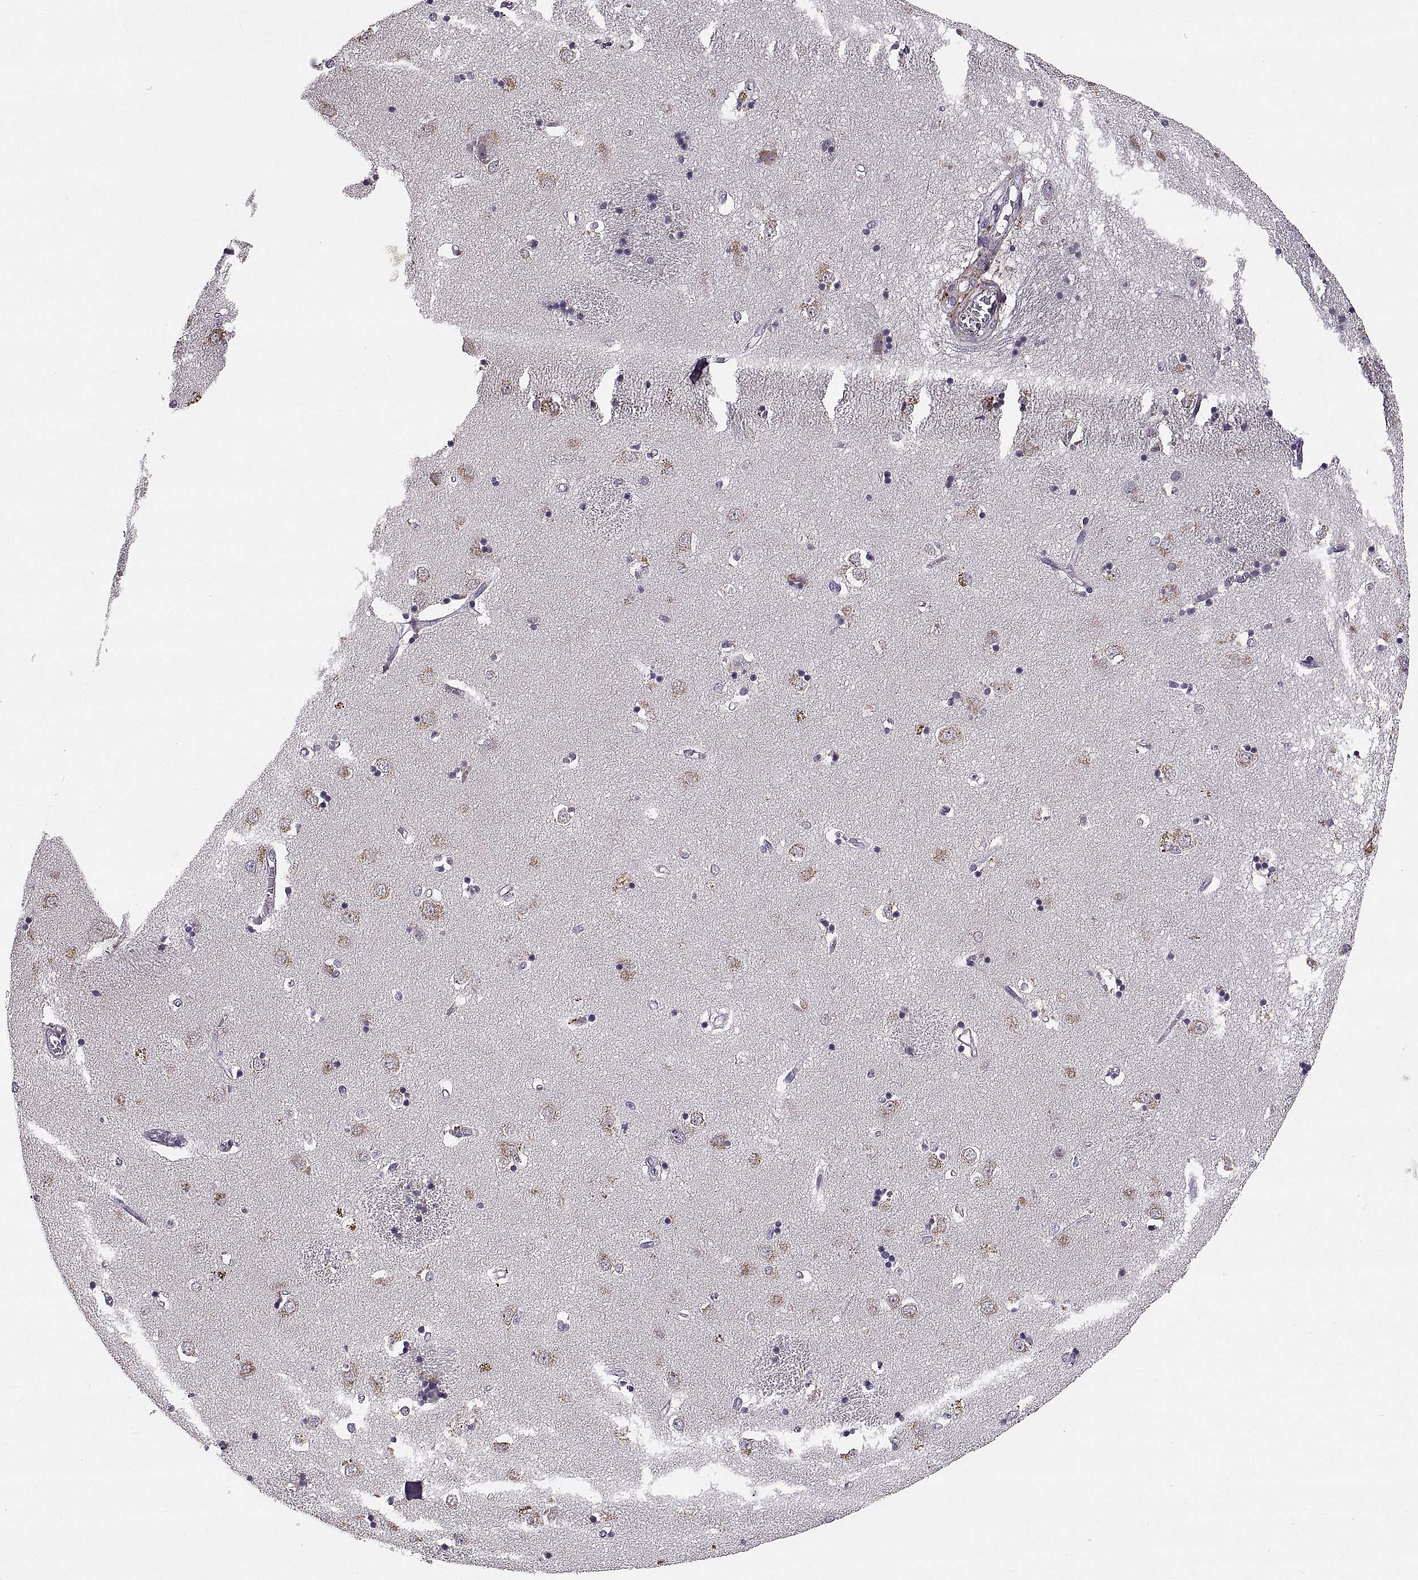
{"staining": {"intensity": "moderate", "quantity": "<25%", "location": "cytoplasmic/membranous"}, "tissue": "caudate", "cell_type": "Glial cells", "image_type": "normal", "snomed": [{"axis": "morphology", "description": "Normal tissue, NOS"}, {"axis": "topography", "description": "Lateral ventricle wall"}], "caption": "Immunohistochemical staining of benign caudate shows low levels of moderate cytoplasmic/membranous staining in about <25% of glial cells. Nuclei are stained in blue.", "gene": "ADH6", "patient": {"sex": "male", "age": 54}}